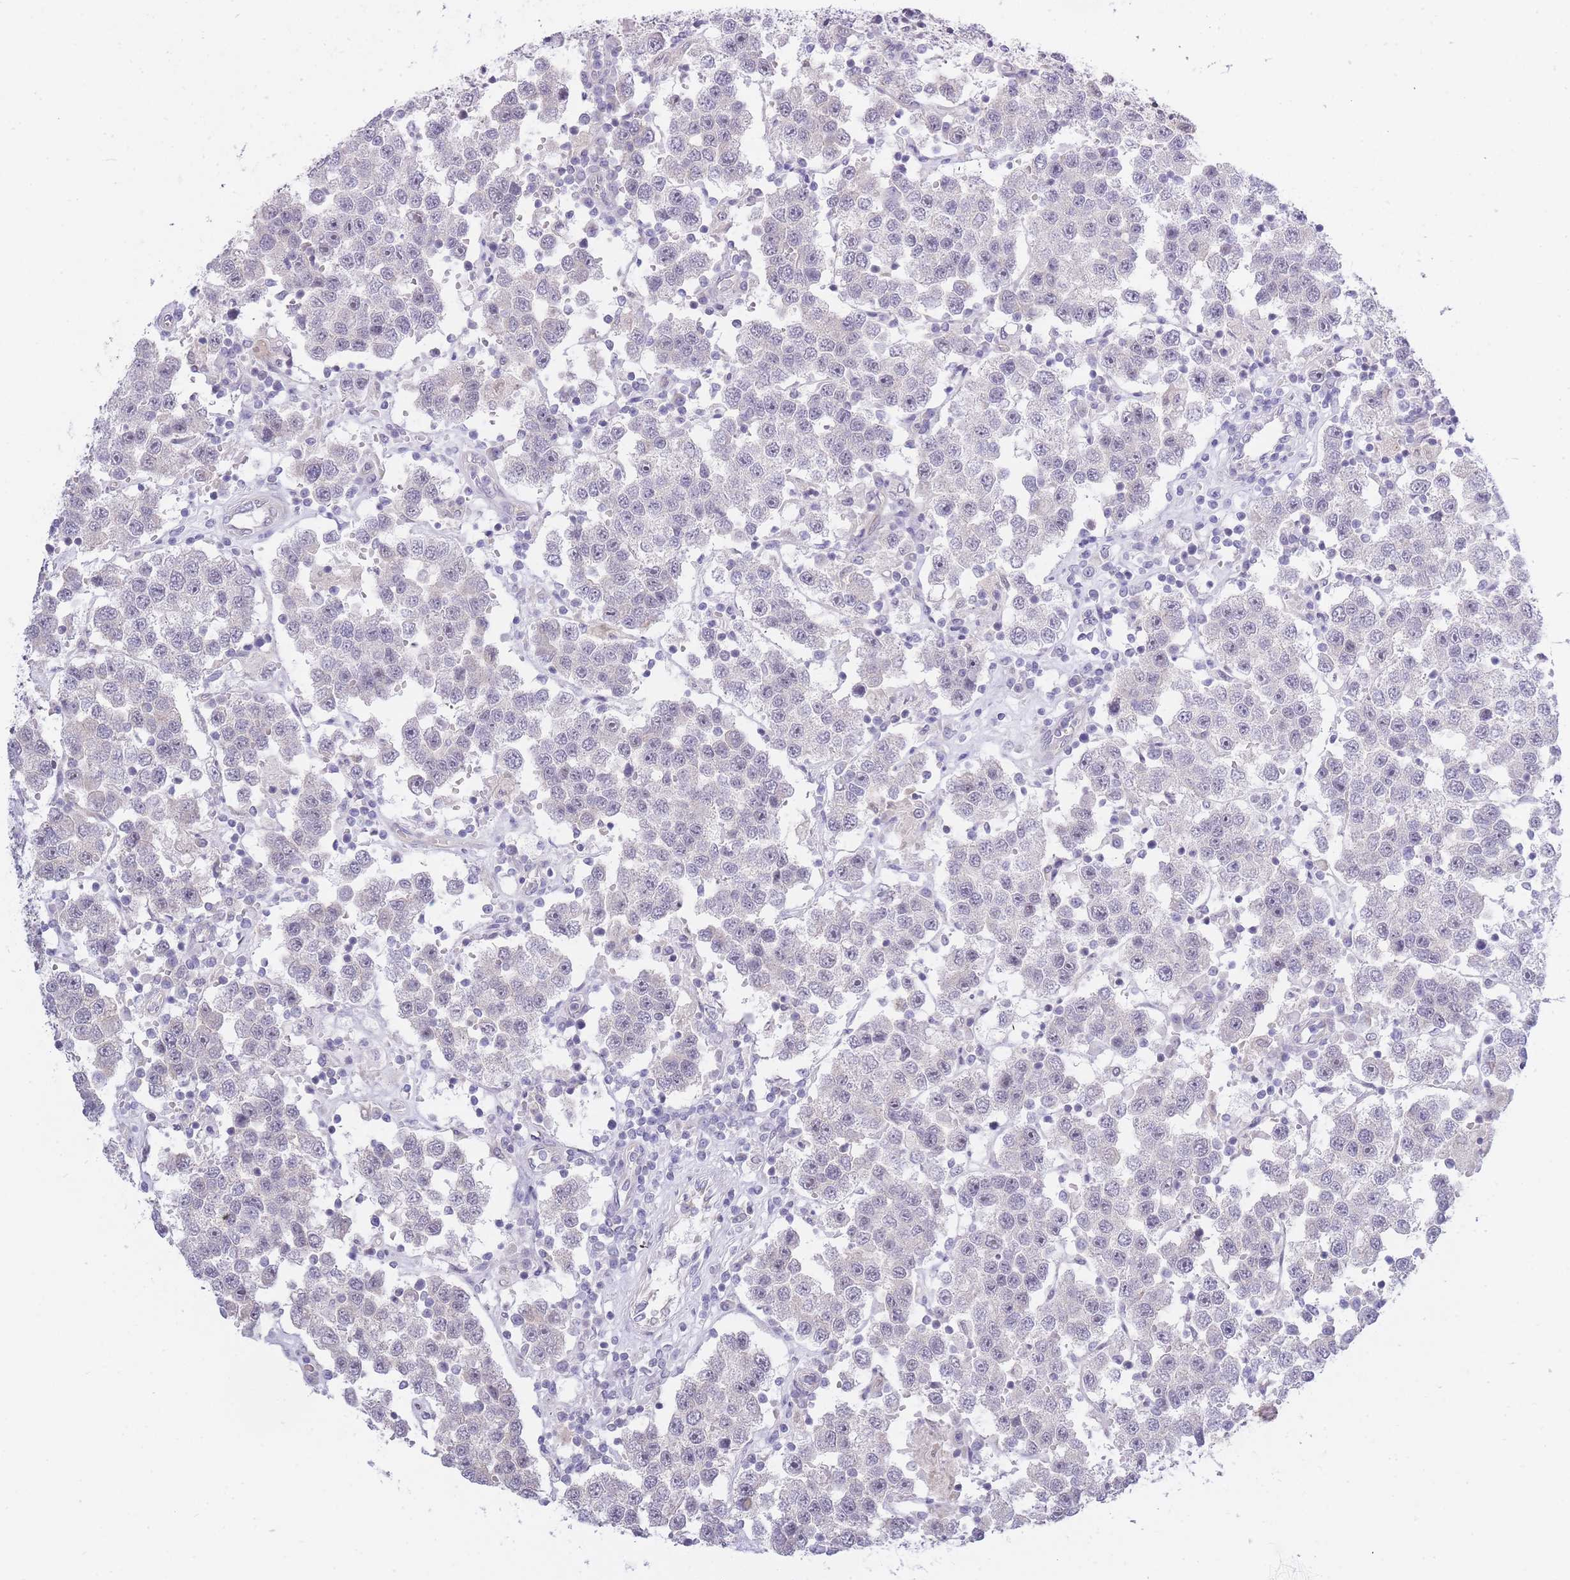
{"staining": {"intensity": "negative", "quantity": "none", "location": "none"}, "tissue": "testis cancer", "cell_type": "Tumor cells", "image_type": "cancer", "snomed": [{"axis": "morphology", "description": "Seminoma, NOS"}, {"axis": "topography", "description": "Testis"}], "caption": "Immunohistochemistry histopathology image of neoplastic tissue: human testis cancer stained with DAB (3,3'-diaminobenzidine) demonstrates no significant protein positivity in tumor cells.", "gene": "C19orf25", "patient": {"sex": "male", "age": 37}}